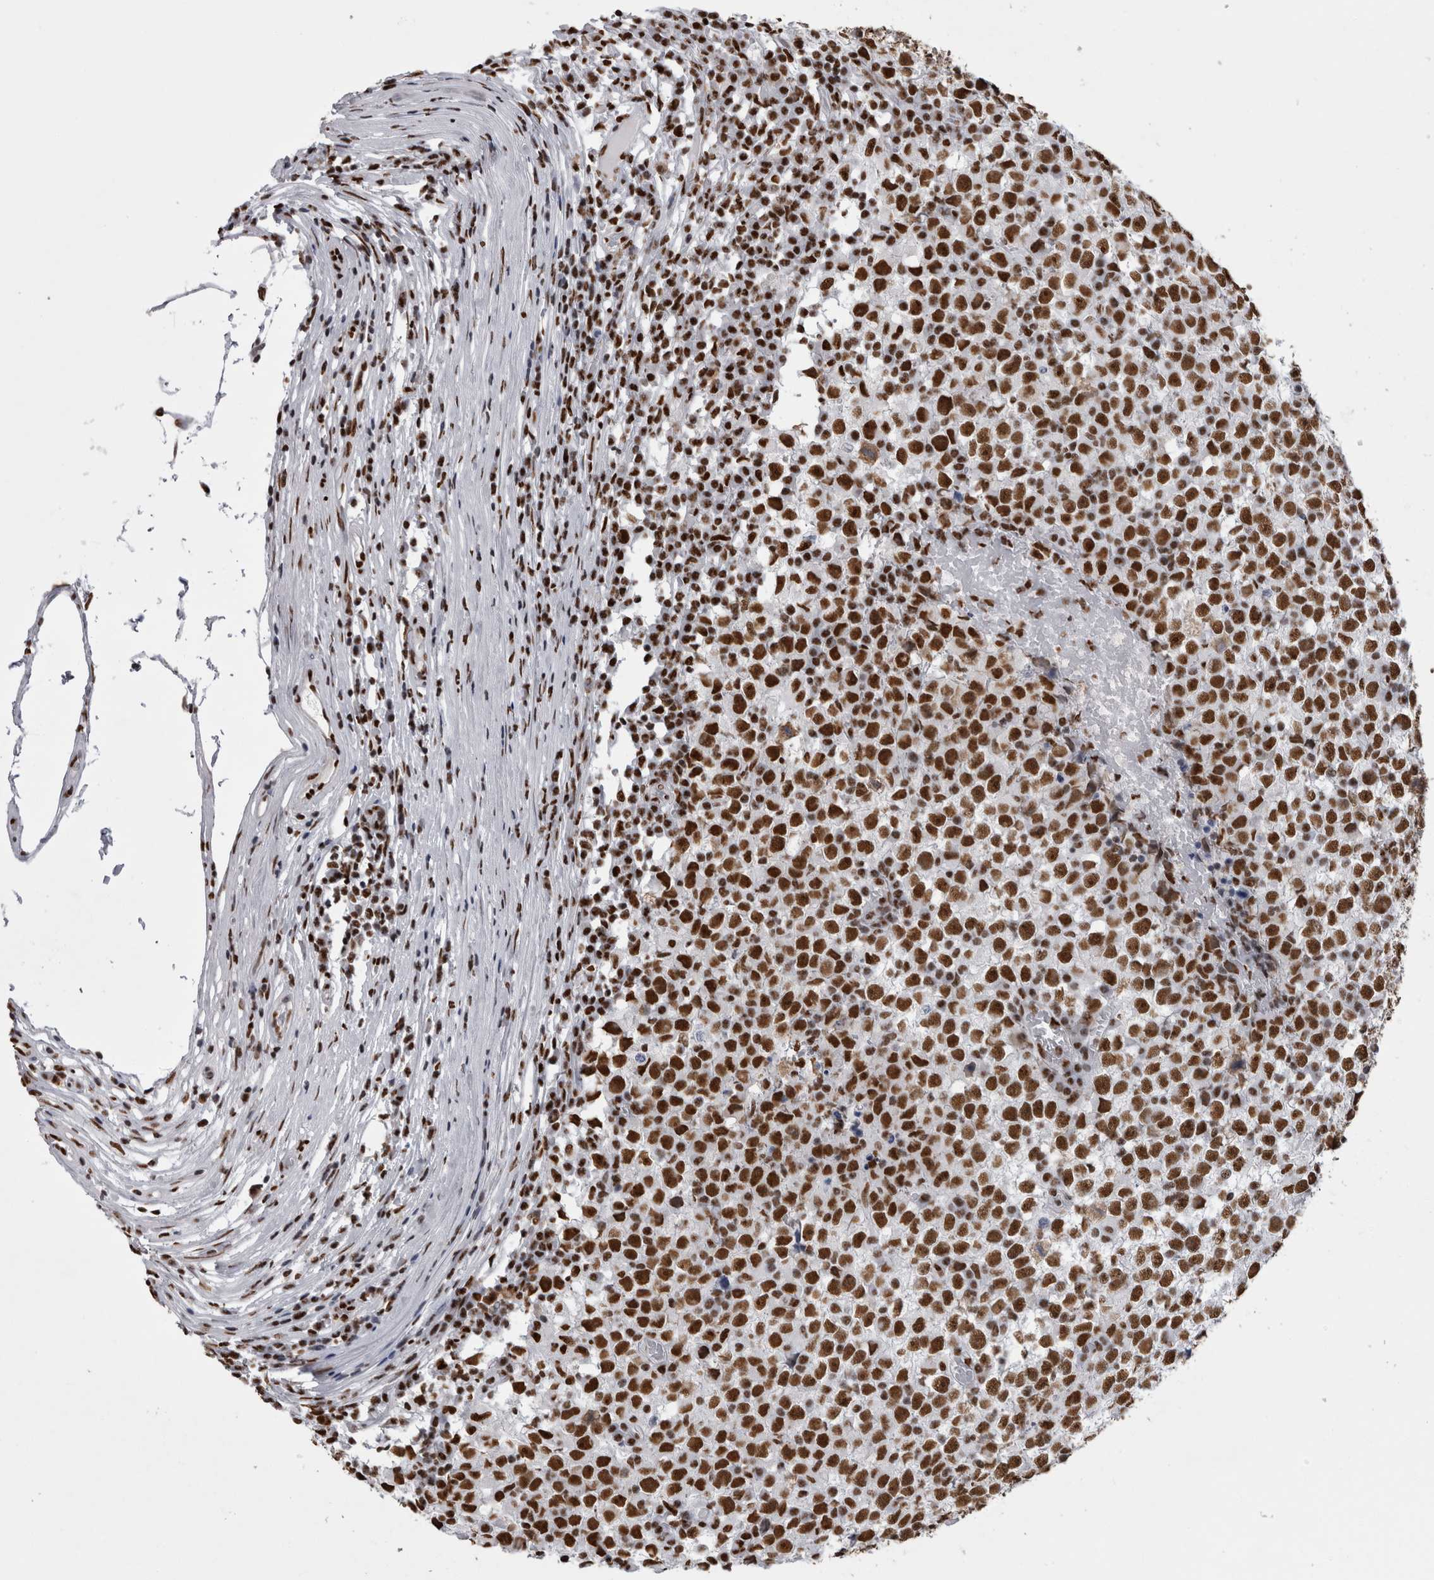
{"staining": {"intensity": "strong", "quantity": ">75%", "location": "nuclear"}, "tissue": "testis cancer", "cell_type": "Tumor cells", "image_type": "cancer", "snomed": [{"axis": "morphology", "description": "Seminoma, NOS"}, {"axis": "topography", "description": "Testis"}], "caption": "Immunohistochemistry (IHC) histopathology image of neoplastic tissue: human testis seminoma stained using IHC shows high levels of strong protein expression localized specifically in the nuclear of tumor cells, appearing as a nuclear brown color.", "gene": "ALPK3", "patient": {"sex": "male", "age": 65}}